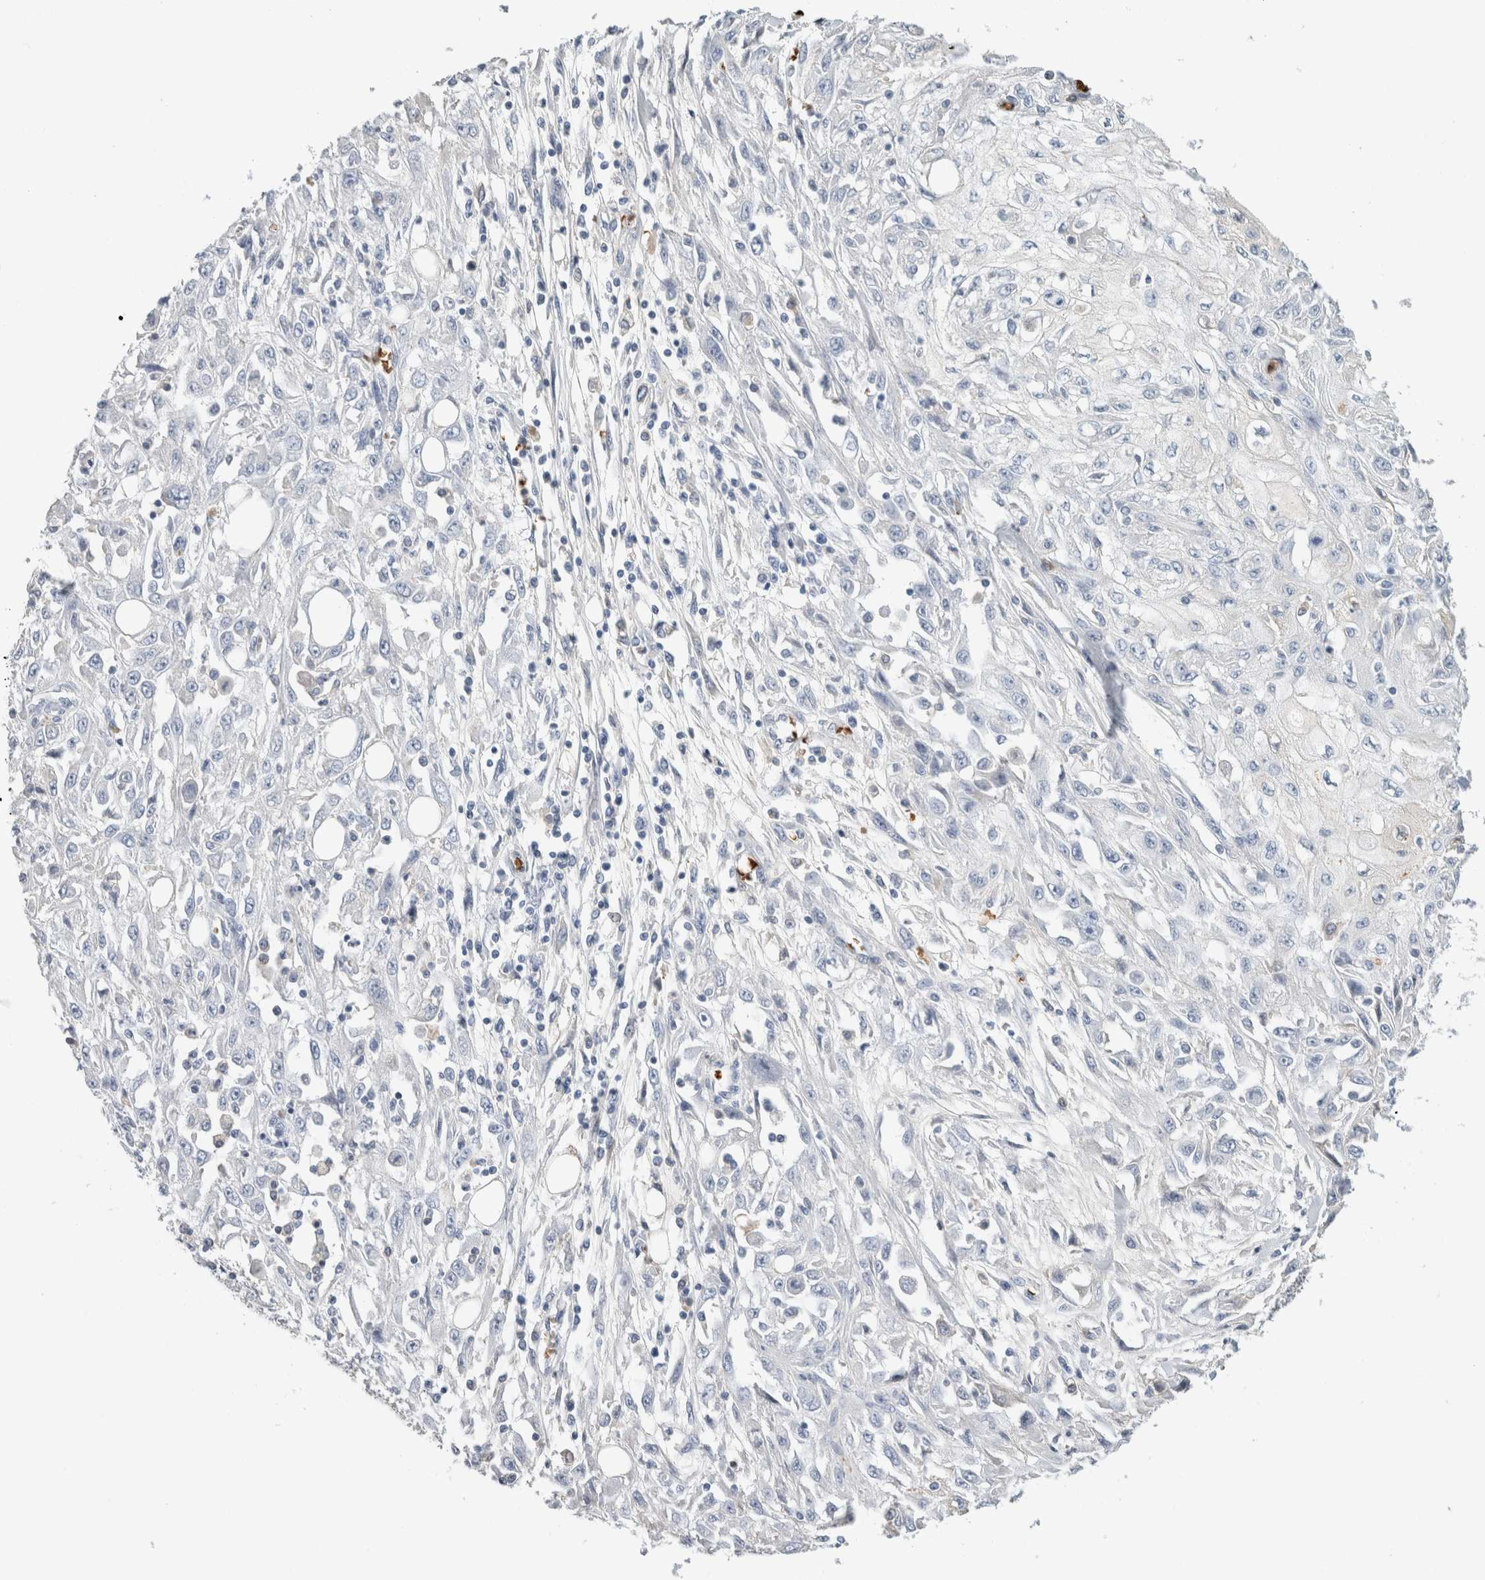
{"staining": {"intensity": "negative", "quantity": "none", "location": "none"}, "tissue": "skin cancer", "cell_type": "Tumor cells", "image_type": "cancer", "snomed": [{"axis": "morphology", "description": "Squamous cell carcinoma, NOS"}, {"axis": "morphology", "description": "Squamous cell carcinoma, metastatic, NOS"}, {"axis": "topography", "description": "Skin"}, {"axis": "topography", "description": "Lymph node"}], "caption": "Micrograph shows no significant protein staining in tumor cells of skin cancer (metastatic squamous cell carcinoma).", "gene": "CA1", "patient": {"sex": "male", "age": 75}}